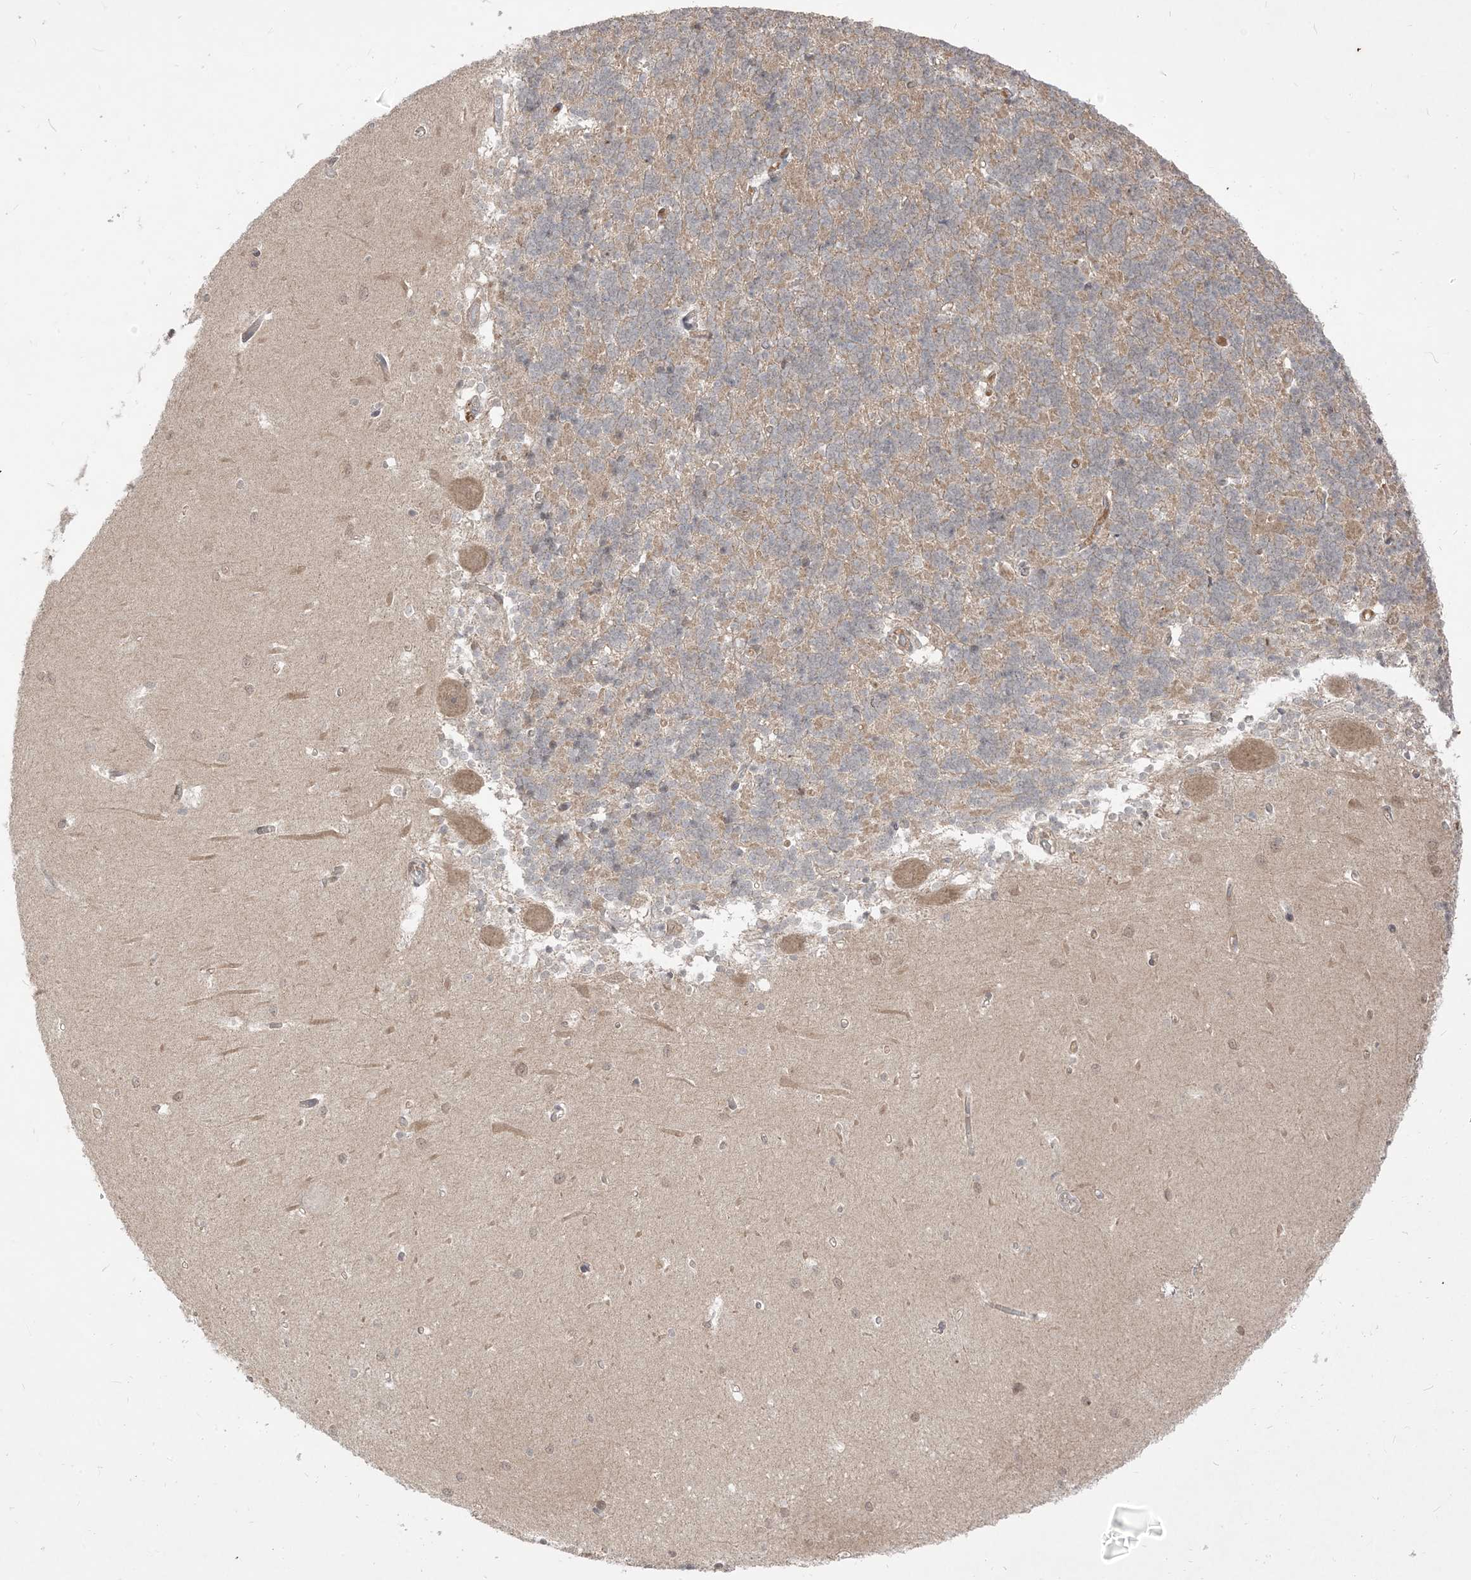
{"staining": {"intensity": "weak", "quantity": "25%-75%", "location": "cytoplasmic/membranous"}, "tissue": "cerebellum", "cell_type": "Cells in granular layer", "image_type": "normal", "snomed": [{"axis": "morphology", "description": "Normal tissue, NOS"}, {"axis": "topography", "description": "Cerebellum"}], "caption": "High-magnification brightfield microscopy of normal cerebellum stained with DAB (brown) and counterstained with hematoxylin (blue). cells in granular layer exhibit weak cytoplasmic/membranous positivity is present in approximately25%-75% of cells. The staining was performed using DAB to visualize the protein expression in brown, while the nuclei were stained in blue with hematoxylin (Magnification: 20x).", "gene": "TBCC", "patient": {"sex": "male", "age": 37}}